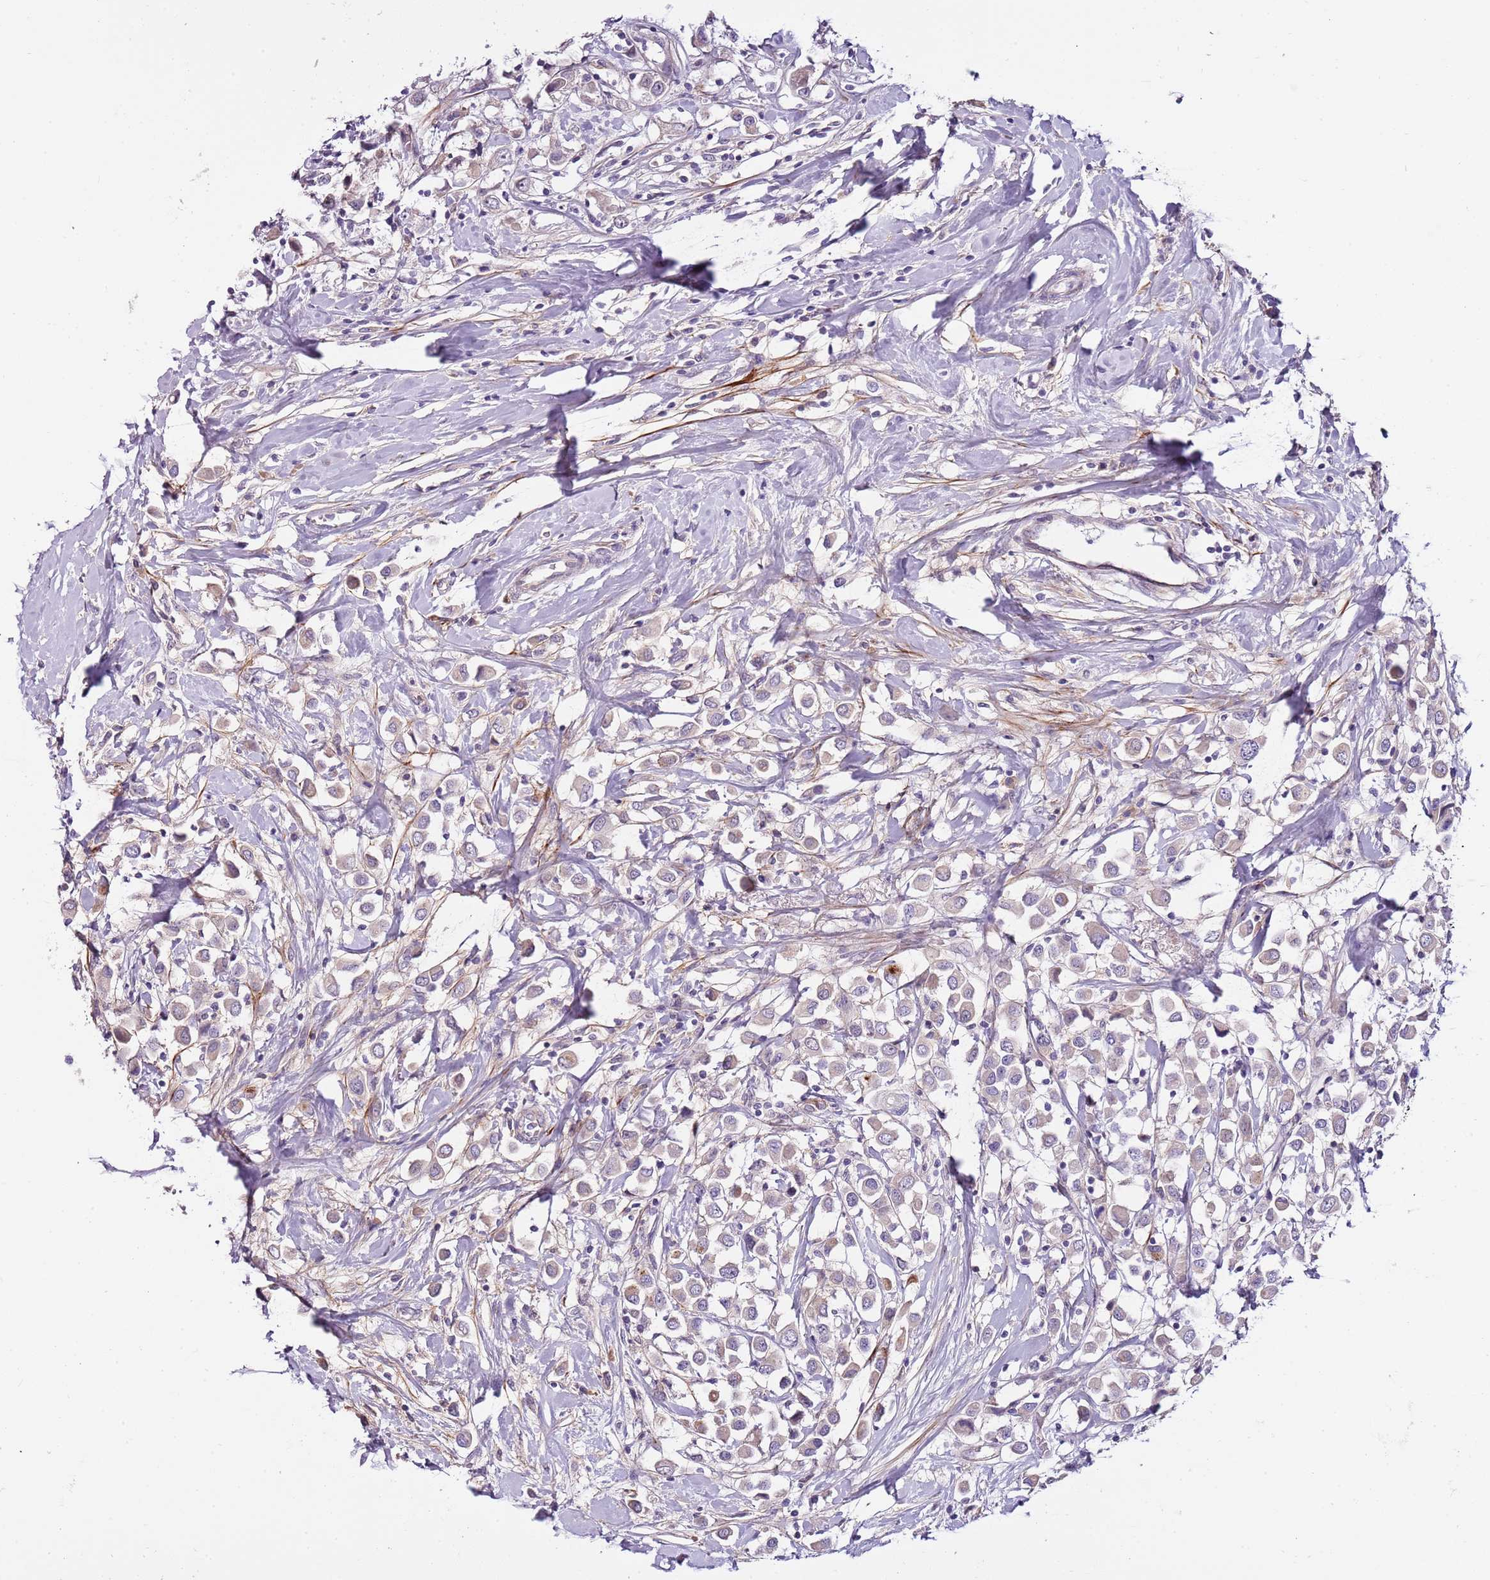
{"staining": {"intensity": "weak", "quantity": "<25%", "location": "cytoplasmic/membranous"}, "tissue": "breast cancer", "cell_type": "Tumor cells", "image_type": "cancer", "snomed": [{"axis": "morphology", "description": "Duct carcinoma"}, {"axis": "topography", "description": "Breast"}], "caption": "Immunohistochemistry of human breast invasive ductal carcinoma reveals no positivity in tumor cells. (Brightfield microscopy of DAB IHC at high magnification).", "gene": "NKX2-3", "patient": {"sex": "female", "age": 61}}